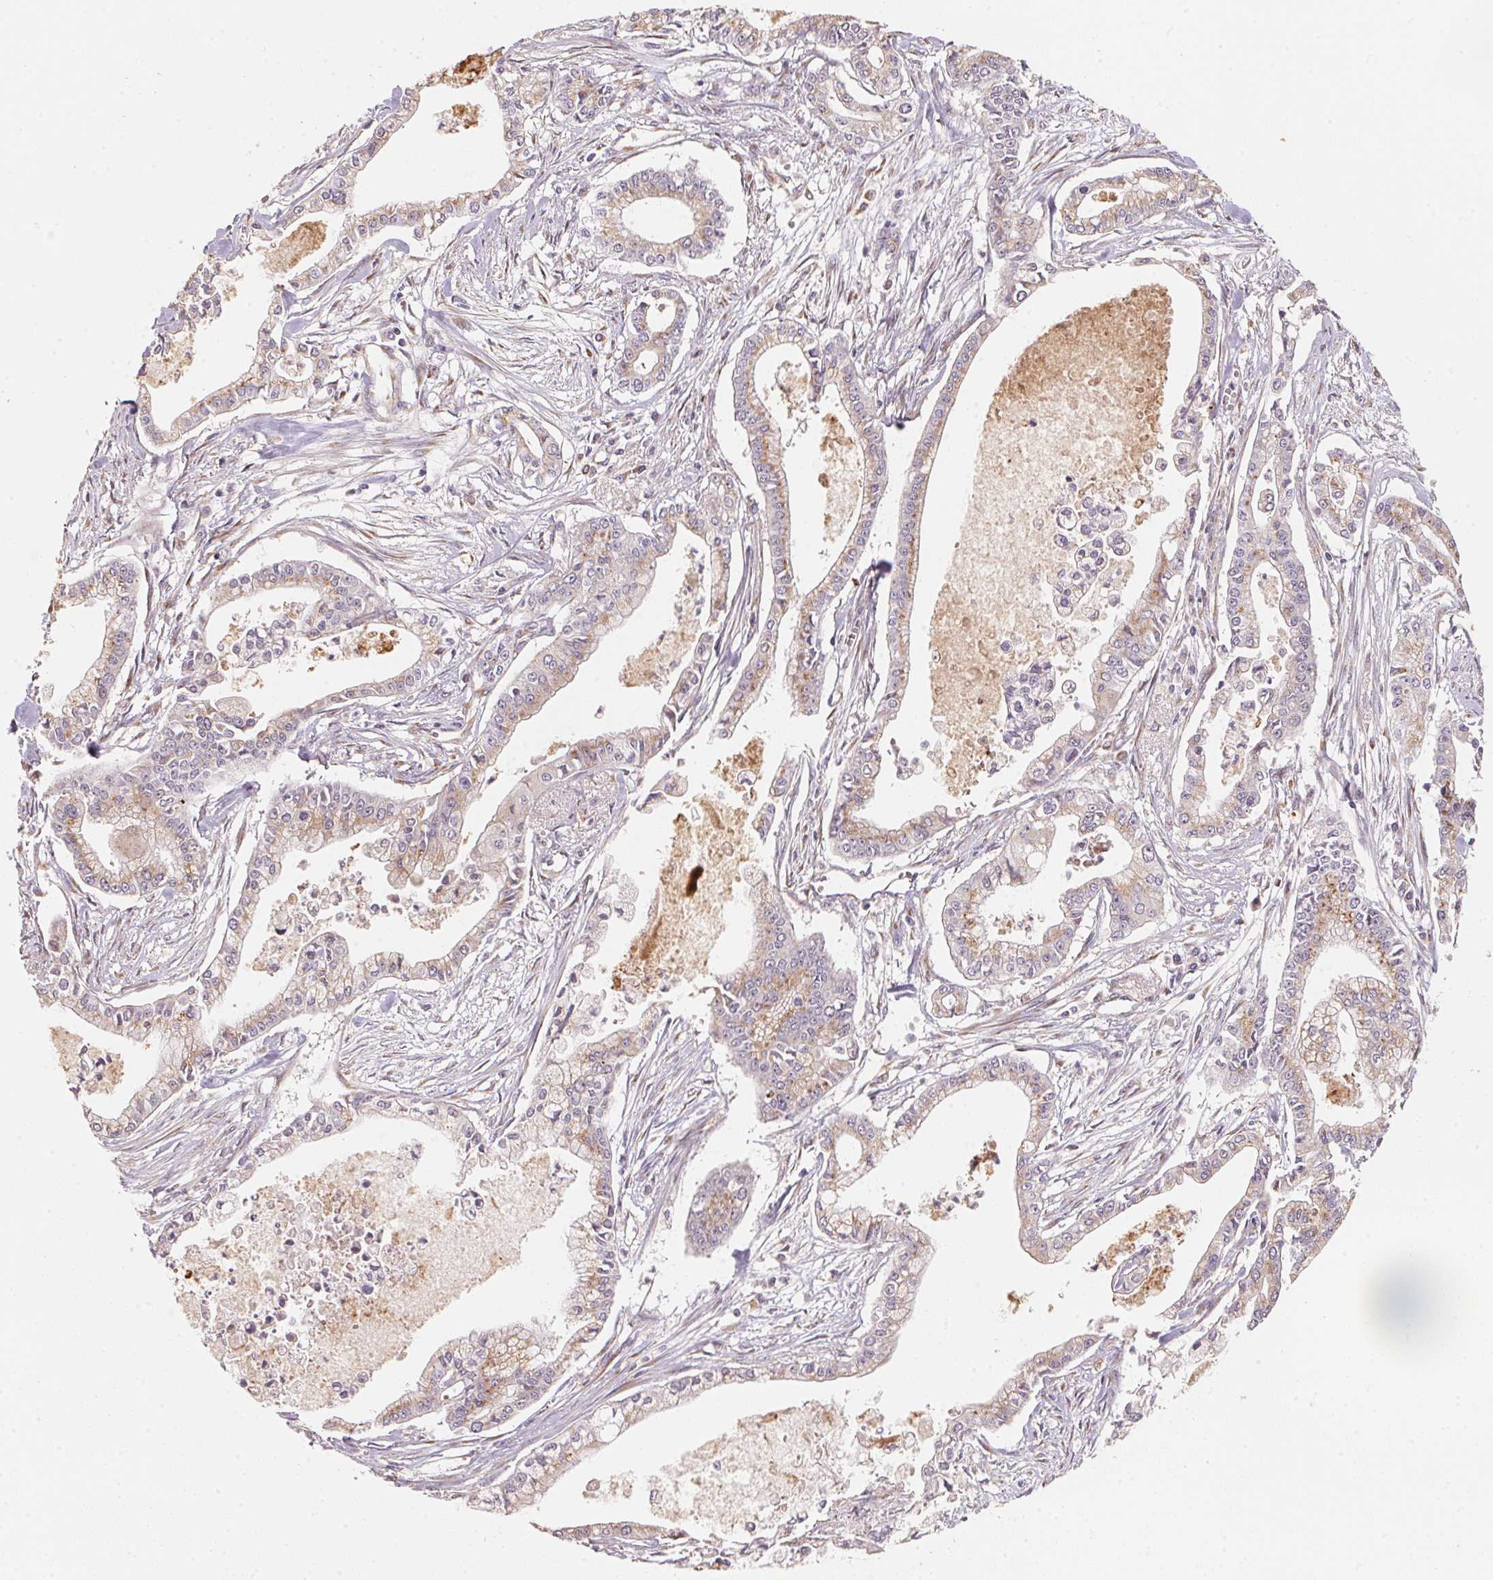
{"staining": {"intensity": "weak", "quantity": "25%-75%", "location": "cytoplasmic/membranous"}, "tissue": "pancreatic cancer", "cell_type": "Tumor cells", "image_type": "cancer", "snomed": [{"axis": "morphology", "description": "Adenocarcinoma, NOS"}, {"axis": "topography", "description": "Pancreas"}], "caption": "Immunohistochemistry (DAB (3,3'-diaminobenzidine)) staining of pancreatic adenocarcinoma demonstrates weak cytoplasmic/membranous protein staining in about 25%-75% of tumor cells. Ihc stains the protein in brown and the nuclei are stained blue.", "gene": "TSPAN12", "patient": {"sex": "female", "age": 65}}